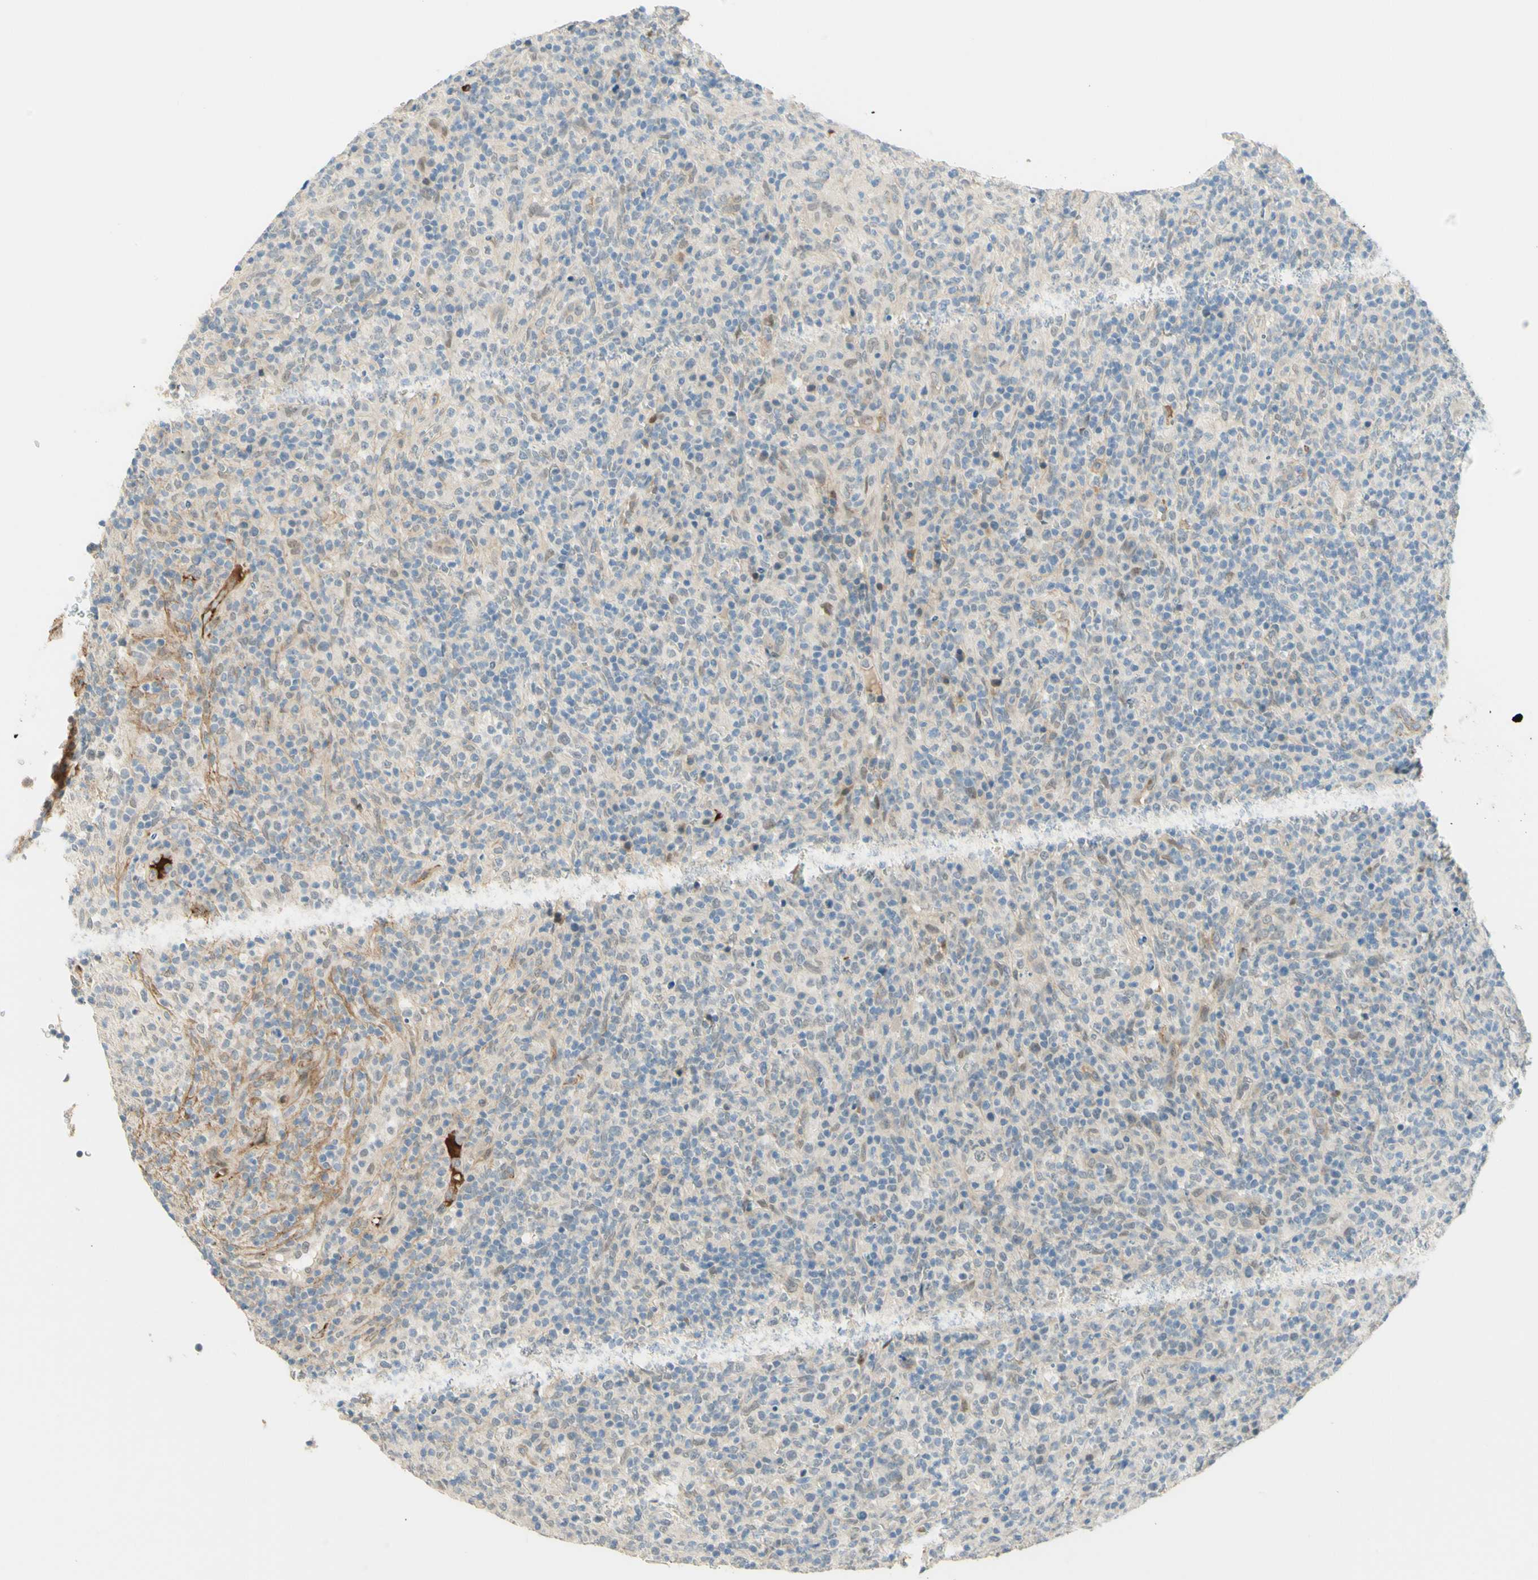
{"staining": {"intensity": "negative", "quantity": "none", "location": "none"}, "tissue": "lymphoma", "cell_type": "Tumor cells", "image_type": "cancer", "snomed": [{"axis": "morphology", "description": "Malignant lymphoma, non-Hodgkin's type, High grade"}, {"axis": "topography", "description": "Lymph node"}], "caption": "The immunohistochemistry image has no significant staining in tumor cells of malignant lymphoma, non-Hodgkin's type (high-grade) tissue.", "gene": "ANGPT2", "patient": {"sex": "female", "age": 76}}